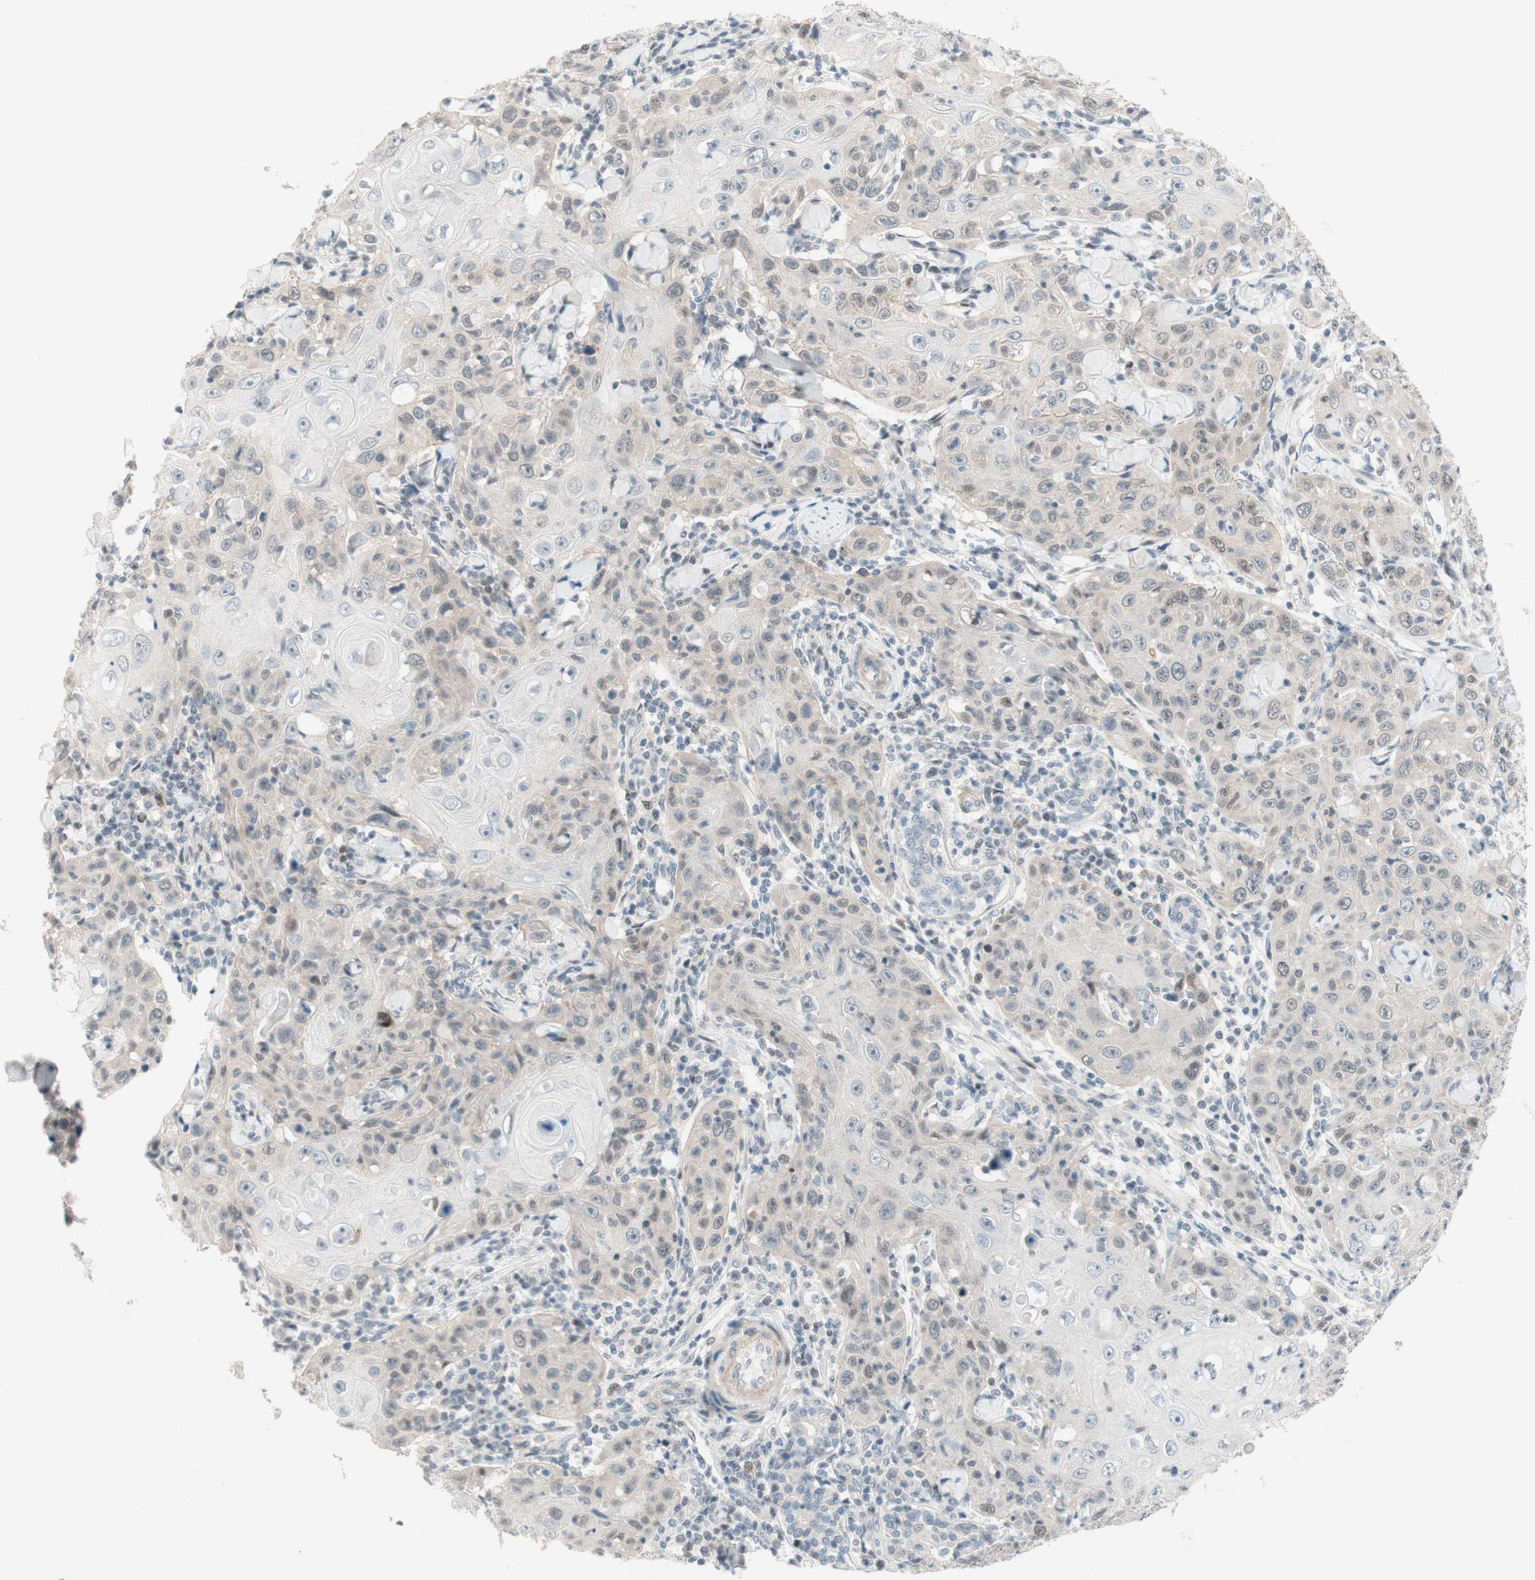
{"staining": {"intensity": "weak", "quantity": "<25%", "location": "nuclear"}, "tissue": "skin cancer", "cell_type": "Tumor cells", "image_type": "cancer", "snomed": [{"axis": "morphology", "description": "Squamous cell carcinoma, NOS"}, {"axis": "topography", "description": "Skin"}], "caption": "Immunohistochemistry of human skin cancer displays no expression in tumor cells. (DAB IHC, high magnification).", "gene": "JPH1", "patient": {"sex": "female", "age": 88}}